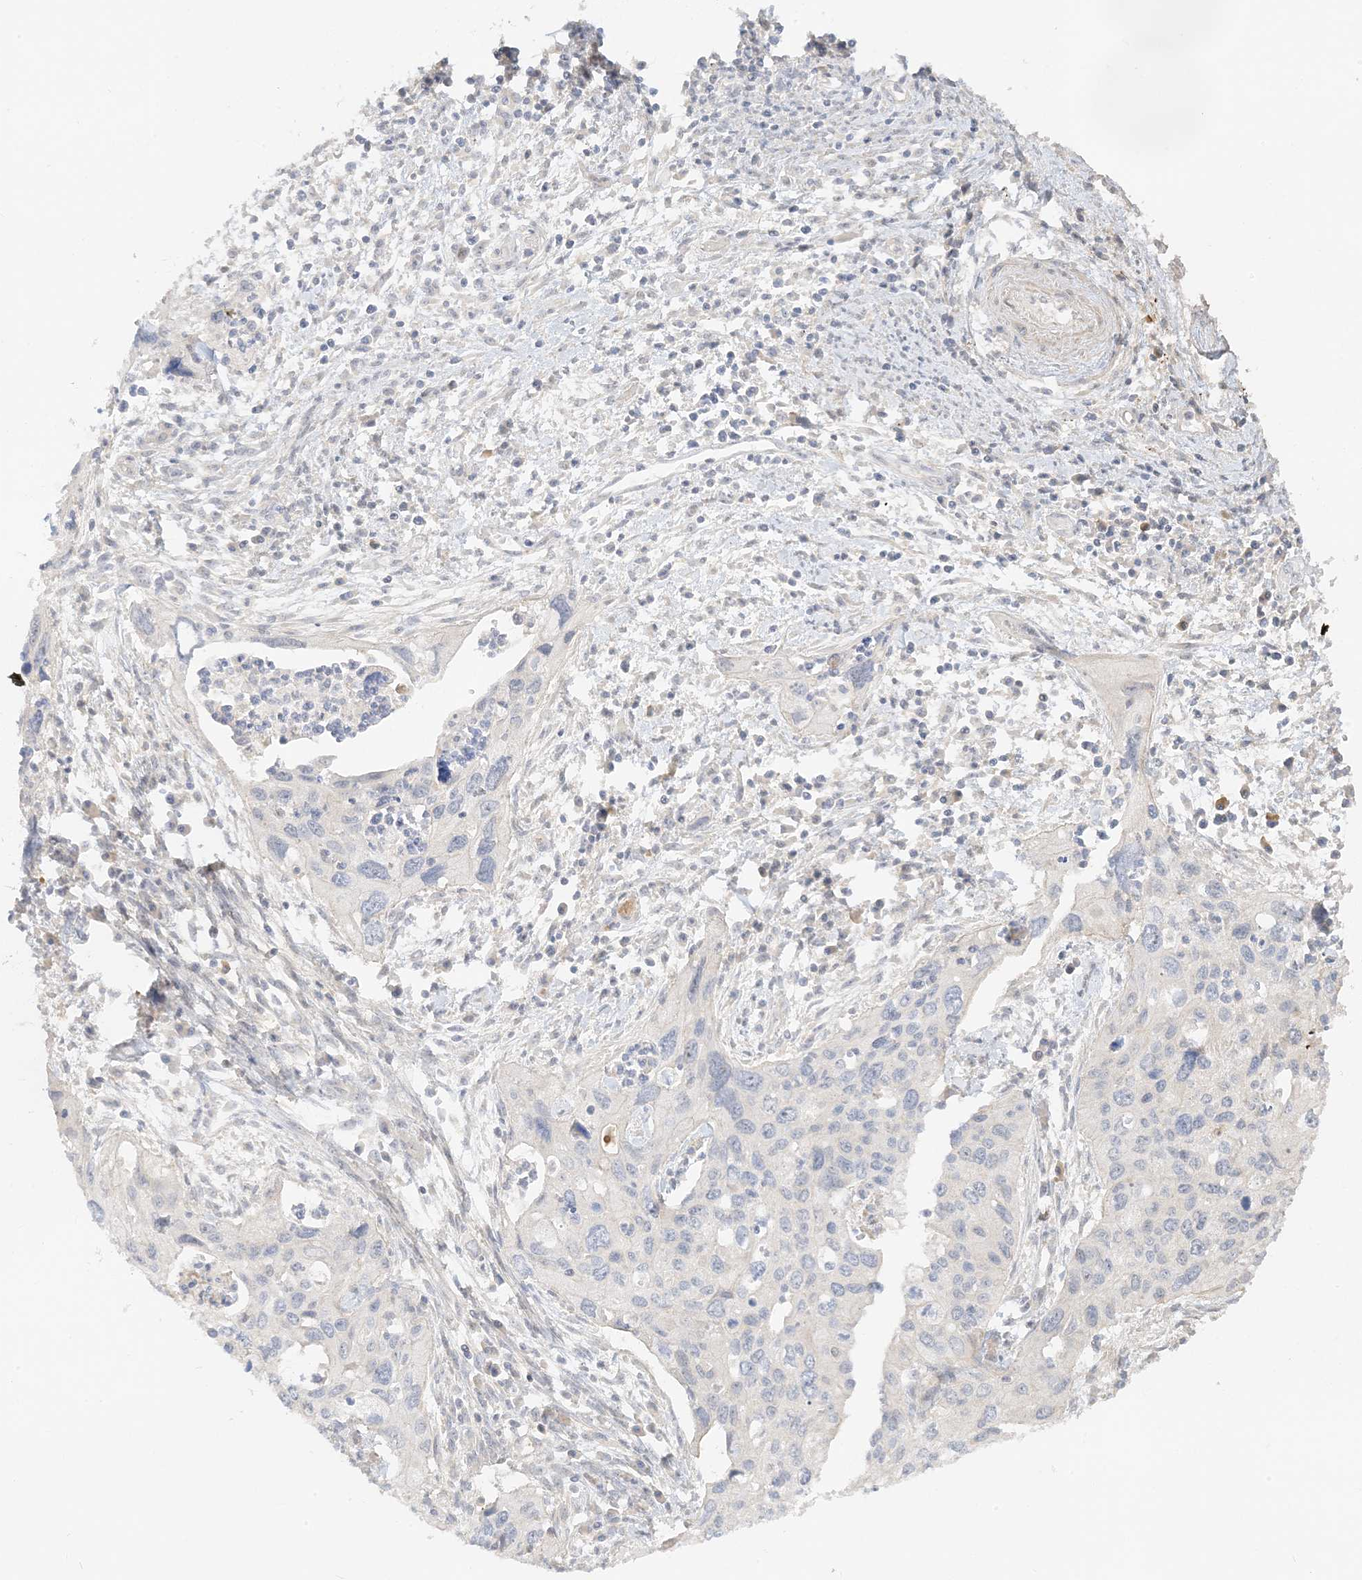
{"staining": {"intensity": "negative", "quantity": "none", "location": "none"}, "tissue": "cervical cancer", "cell_type": "Tumor cells", "image_type": "cancer", "snomed": [{"axis": "morphology", "description": "Squamous cell carcinoma, NOS"}, {"axis": "topography", "description": "Cervix"}], "caption": "Squamous cell carcinoma (cervical) stained for a protein using IHC demonstrates no positivity tumor cells.", "gene": "ETAA1", "patient": {"sex": "female", "age": 55}}